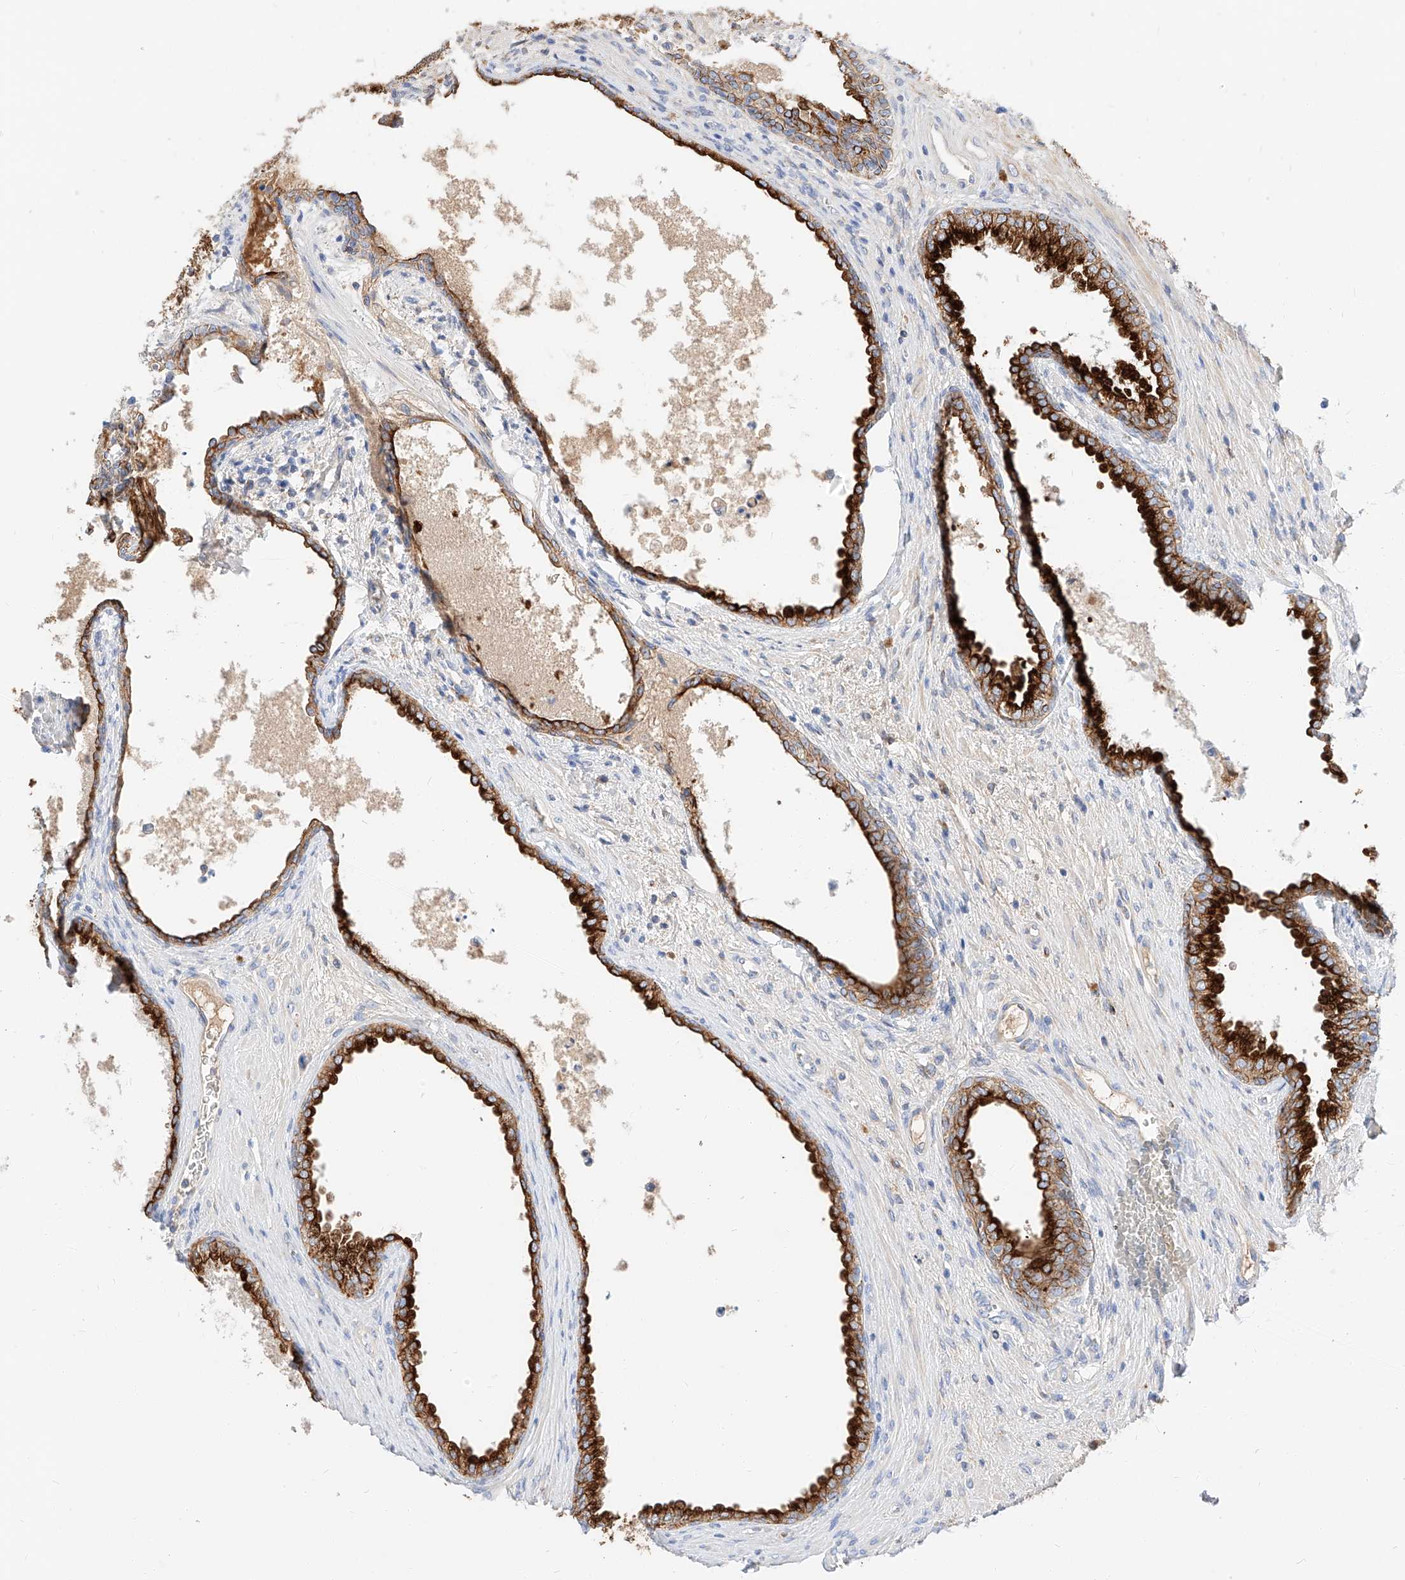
{"staining": {"intensity": "strong", "quantity": ">75%", "location": "cytoplasmic/membranous"}, "tissue": "prostate", "cell_type": "Glandular cells", "image_type": "normal", "snomed": [{"axis": "morphology", "description": "Normal tissue, NOS"}, {"axis": "topography", "description": "Prostate"}], "caption": "Immunohistochemistry (IHC) micrograph of normal human prostate stained for a protein (brown), which displays high levels of strong cytoplasmic/membranous expression in about >75% of glandular cells.", "gene": "MAP7", "patient": {"sex": "male", "age": 76}}